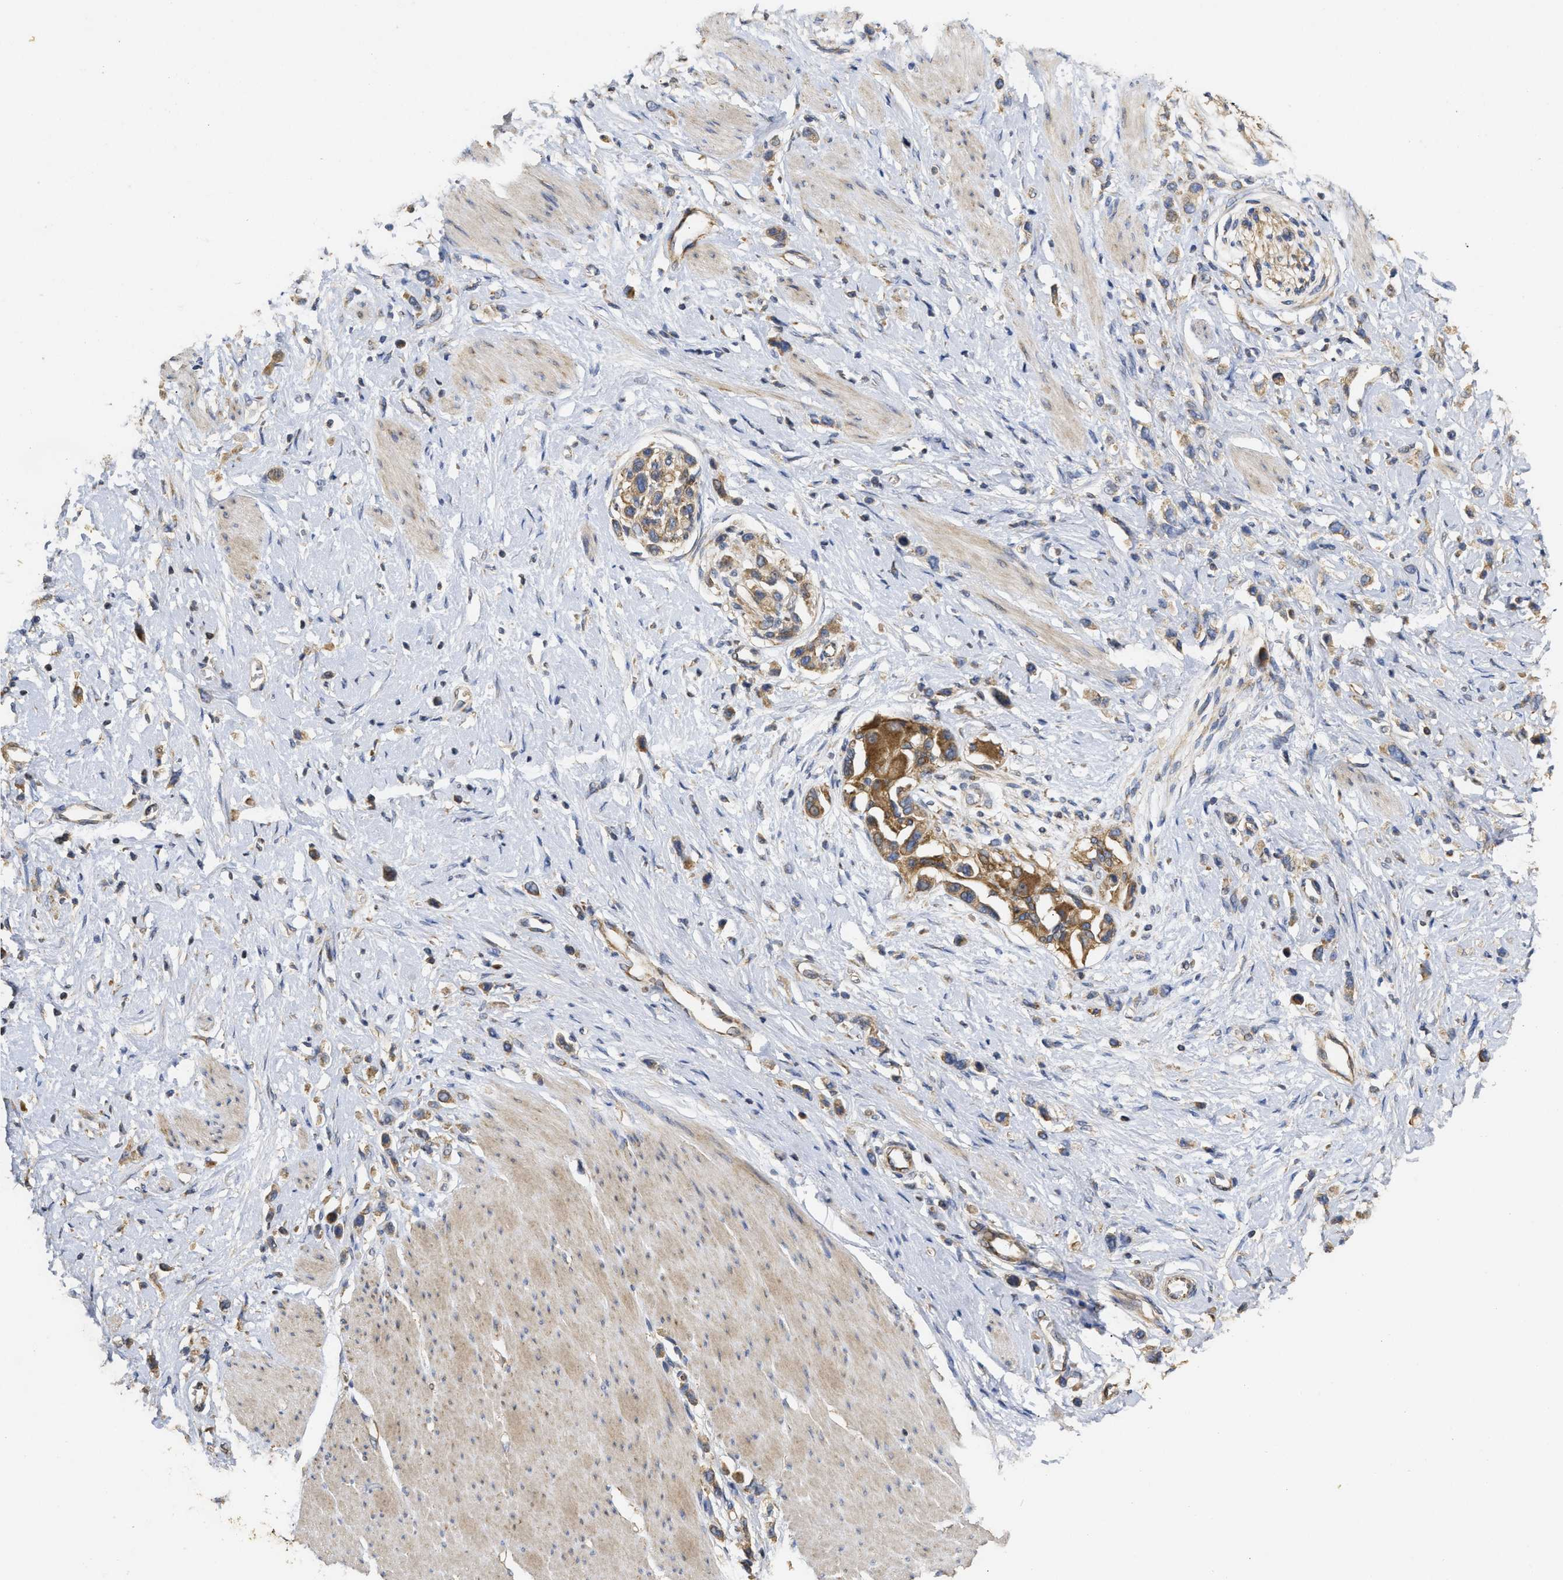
{"staining": {"intensity": "moderate", "quantity": ">75%", "location": "cytoplasmic/membranous"}, "tissue": "stomach cancer", "cell_type": "Tumor cells", "image_type": "cancer", "snomed": [{"axis": "morphology", "description": "Adenocarcinoma, NOS"}, {"axis": "topography", "description": "Stomach"}], "caption": "Approximately >75% of tumor cells in human stomach cancer demonstrate moderate cytoplasmic/membranous protein expression as visualized by brown immunohistochemical staining.", "gene": "NAV1", "patient": {"sex": "female", "age": 65}}